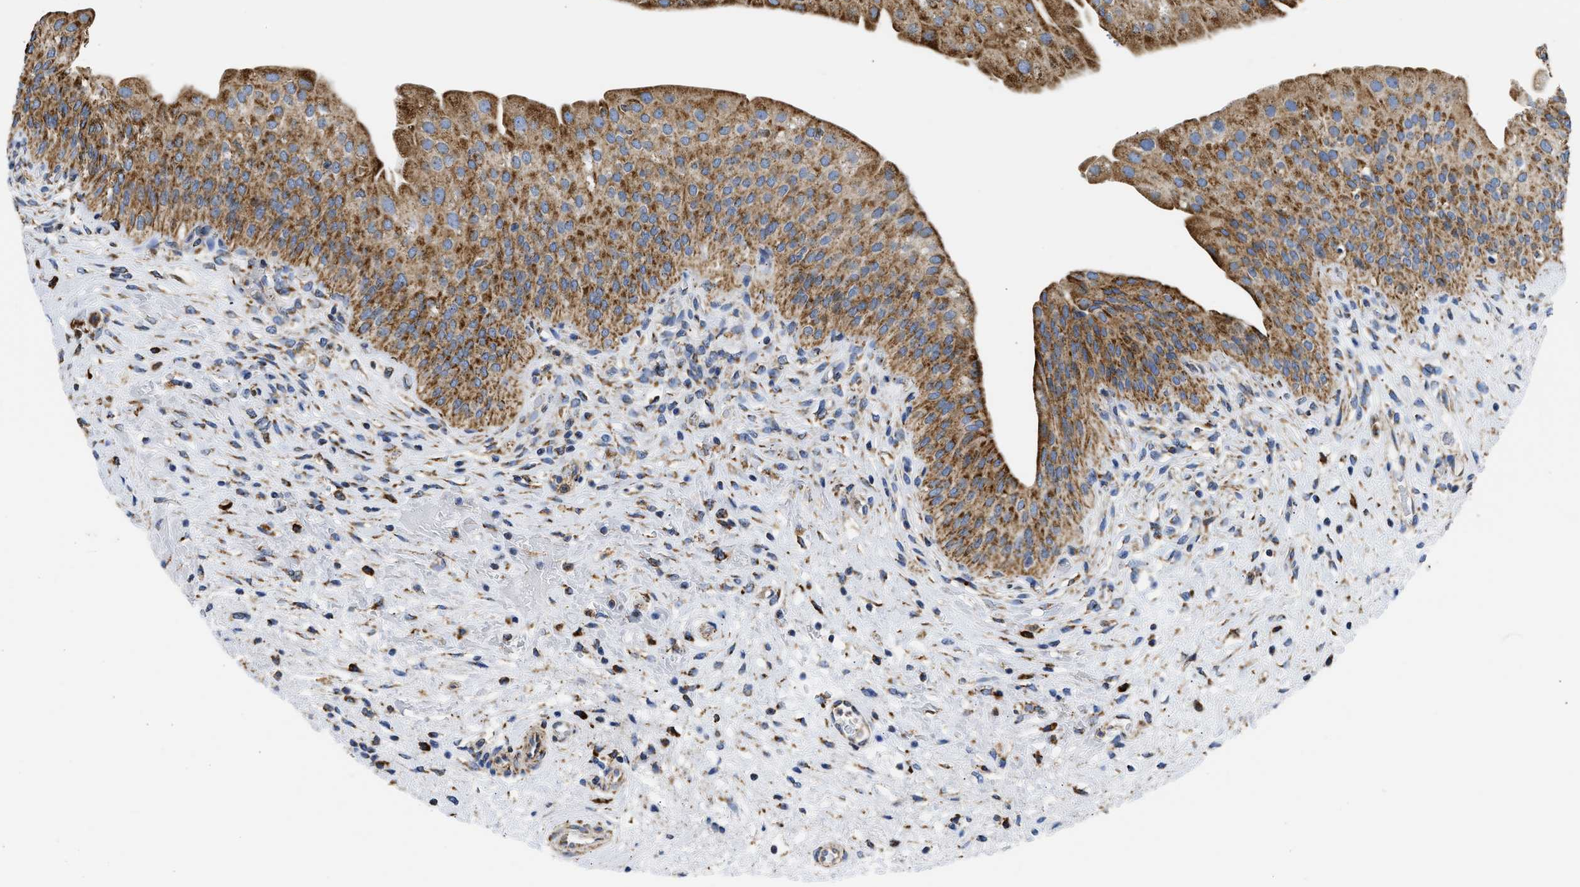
{"staining": {"intensity": "strong", "quantity": ">75%", "location": "cytoplasmic/membranous"}, "tissue": "urinary bladder", "cell_type": "Urothelial cells", "image_type": "normal", "snomed": [{"axis": "morphology", "description": "Normal tissue, NOS"}, {"axis": "topography", "description": "Urinary bladder"}], "caption": "Immunohistochemical staining of unremarkable urinary bladder demonstrates strong cytoplasmic/membranous protein staining in approximately >75% of urothelial cells.", "gene": "CYCS", "patient": {"sex": "male", "age": 46}}